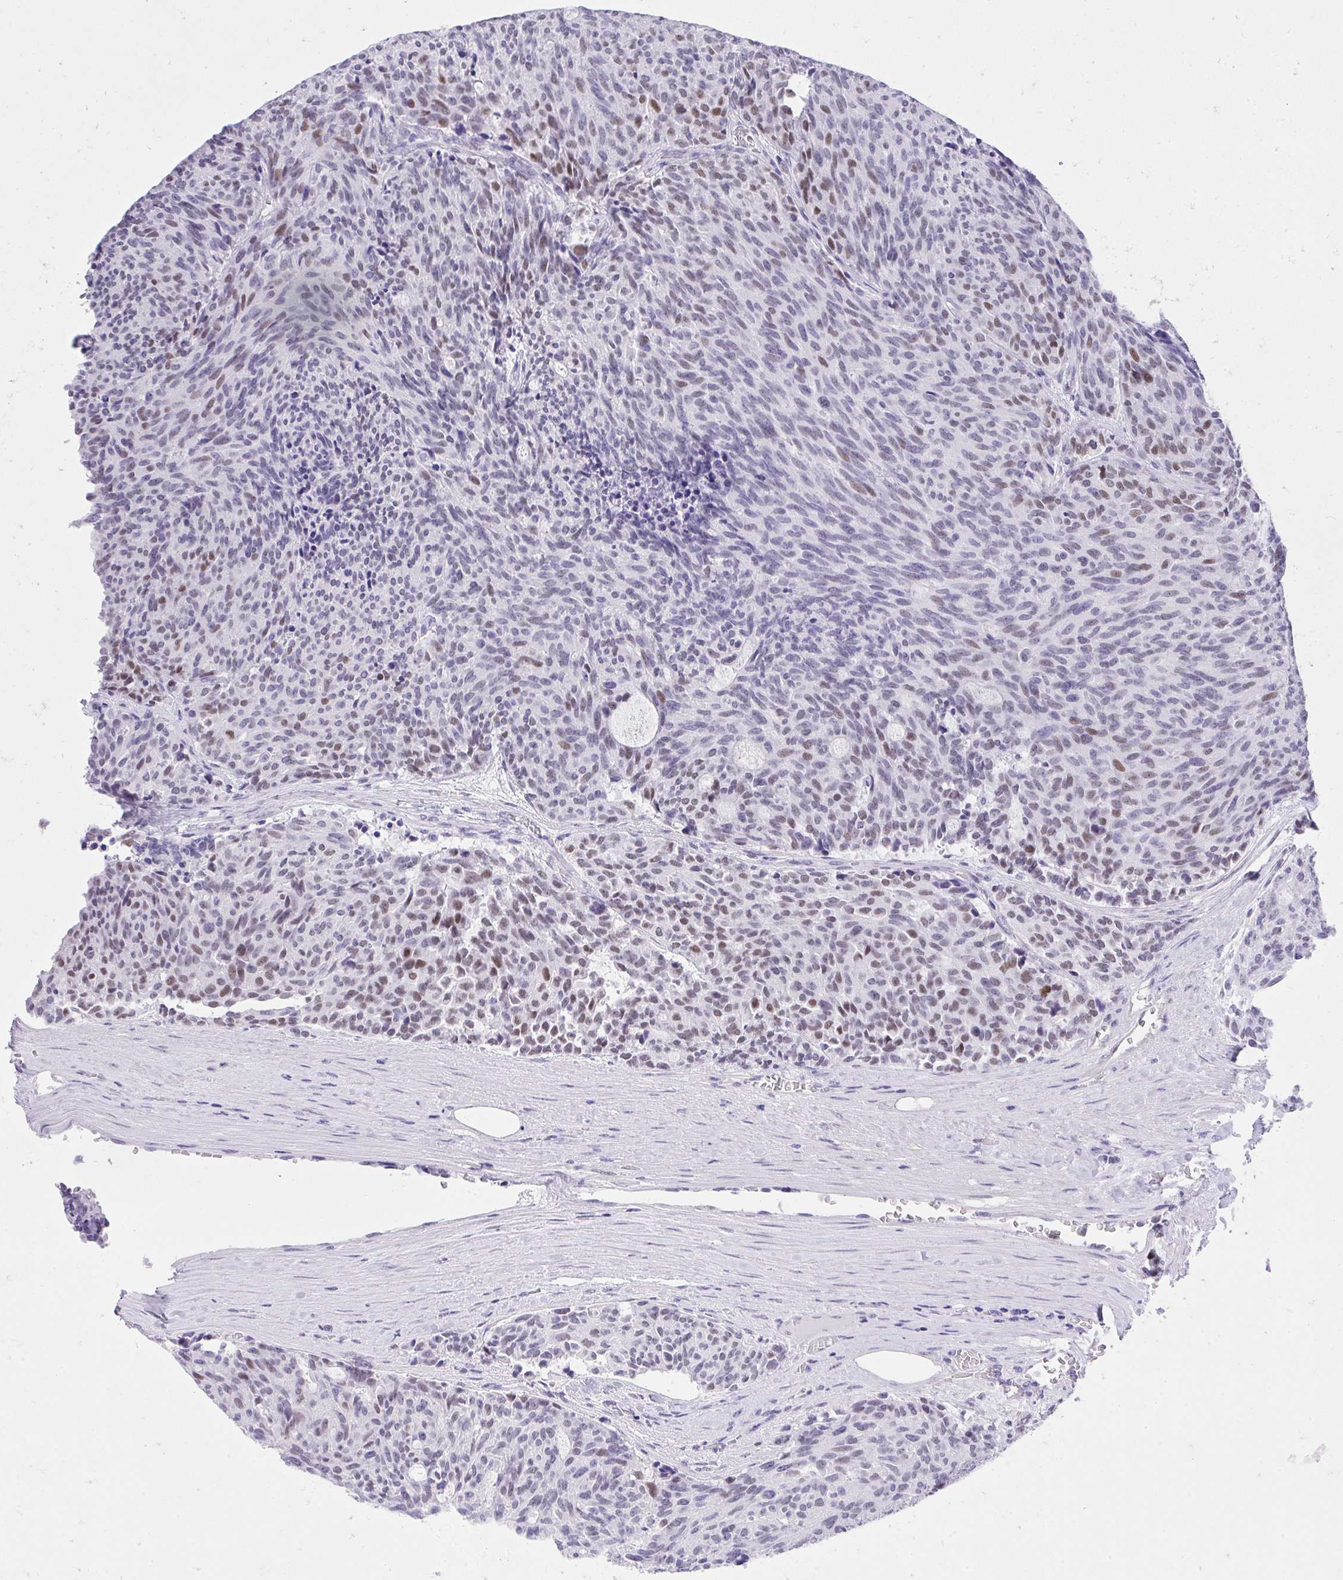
{"staining": {"intensity": "moderate", "quantity": "<25%", "location": "nuclear"}, "tissue": "carcinoid", "cell_type": "Tumor cells", "image_type": "cancer", "snomed": [{"axis": "morphology", "description": "Carcinoid, malignant, NOS"}, {"axis": "topography", "description": "Pancreas"}], "caption": "Malignant carcinoid stained with a protein marker demonstrates moderate staining in tumor cells.", "gene": "KLK1", "patient": {"sex": "female", "age": 54}}